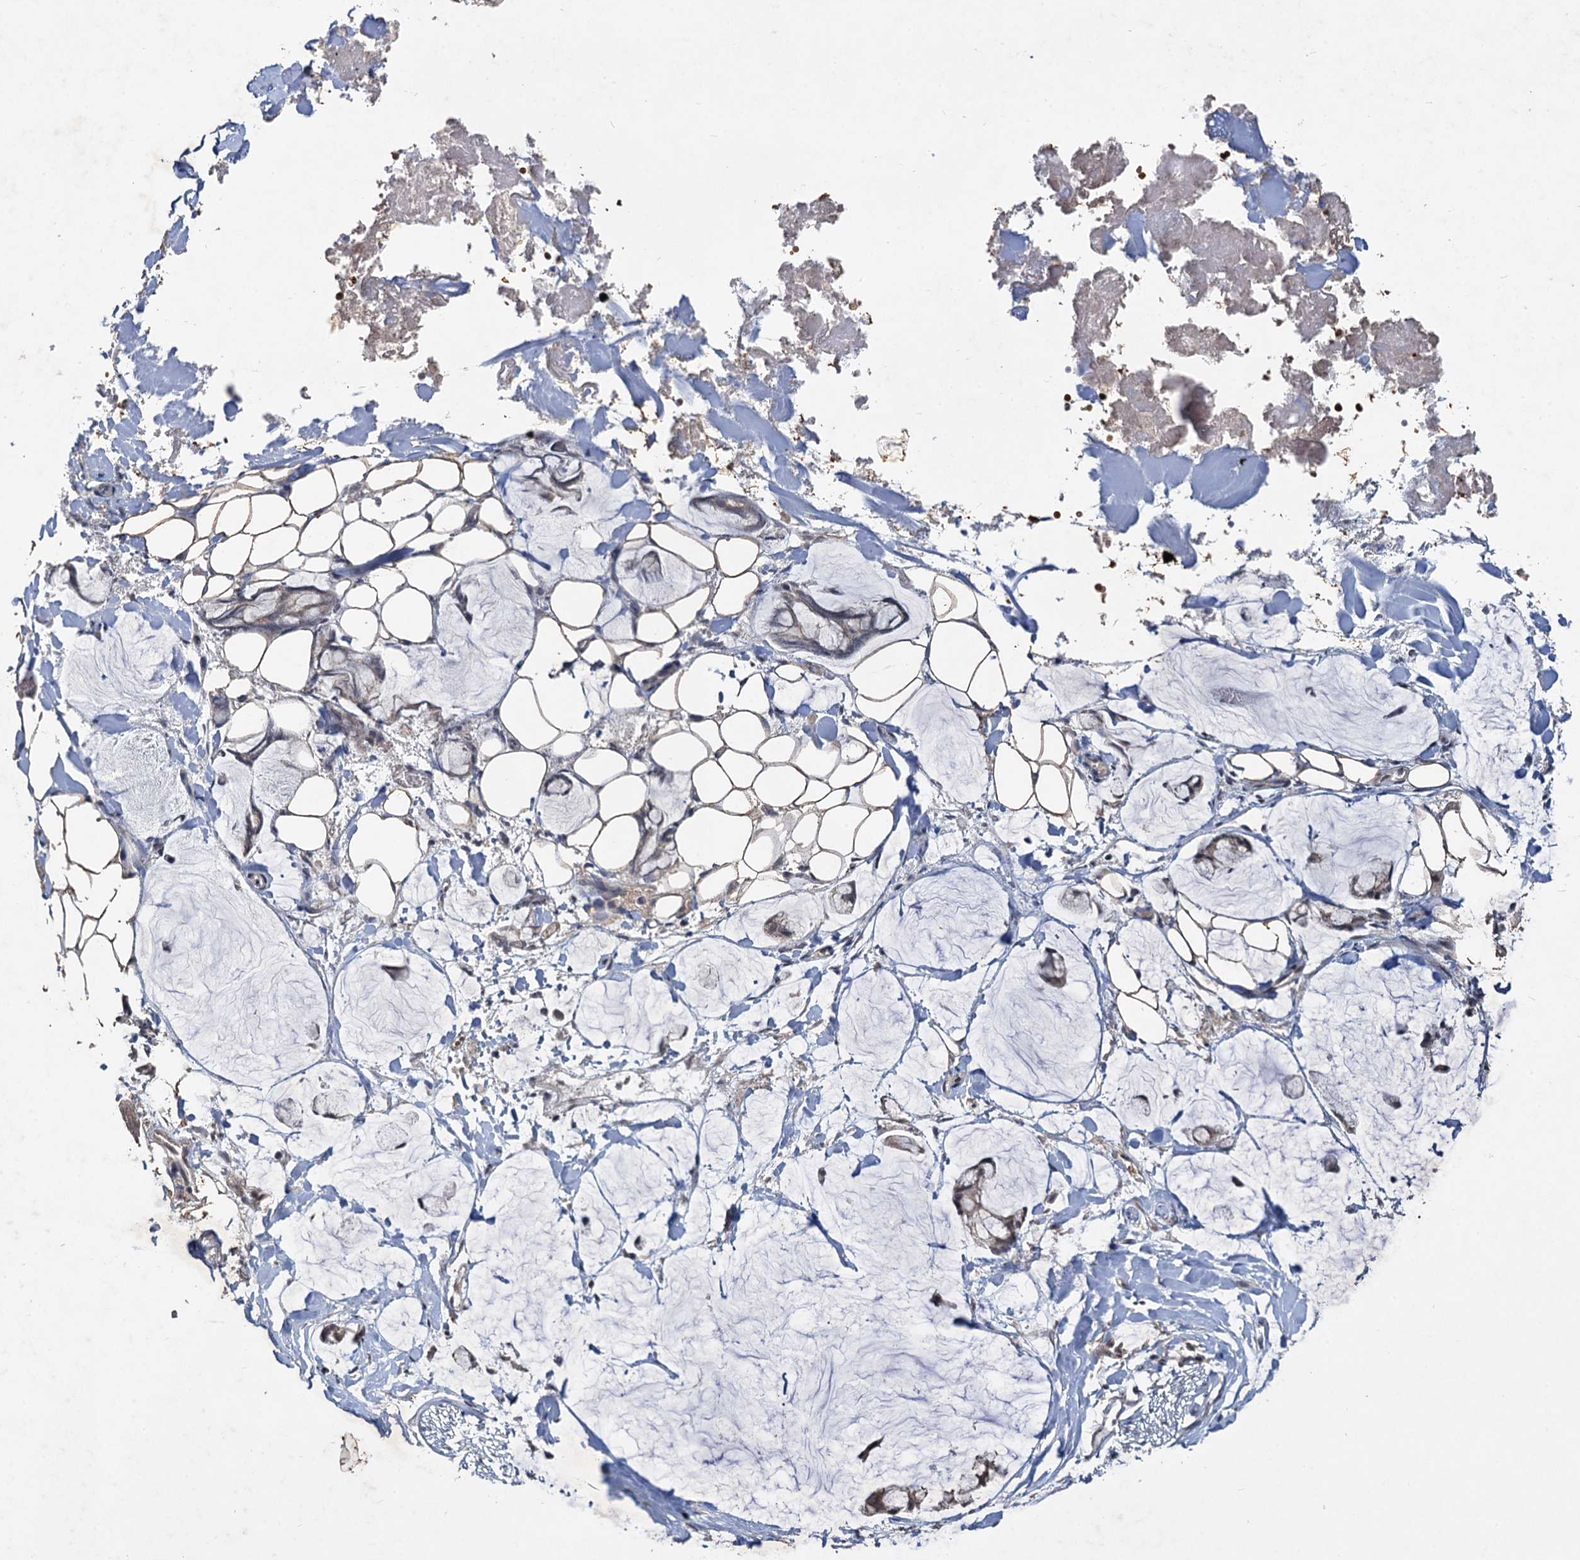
{"staining": {"intensity": "moderate", "quantity": ">75%", "location": "cytoplasmic/membranous"}, "tissue": "adipose tissue", "cell_type": "Adipocytes", "image_type": "normal", "snomed": [{"axis": "morphology", "description": "Normal tissue, NOS"}, {"axis": "morphology", "description": "Adenocarcinoma, NOS"}, {"axis": "topography", "description": "Colon"}, {"axis": "topography", "description": "Peripheral nerve tissue"}], "caption": "Unremarkable adipose tissue reveals moderate cytoplasmic/membranous staining in approximately >75% of adipocytes, visualized by immunohistochemistry.", "gene": "REP15", "patient": {"sex": "male", "age": 14}}